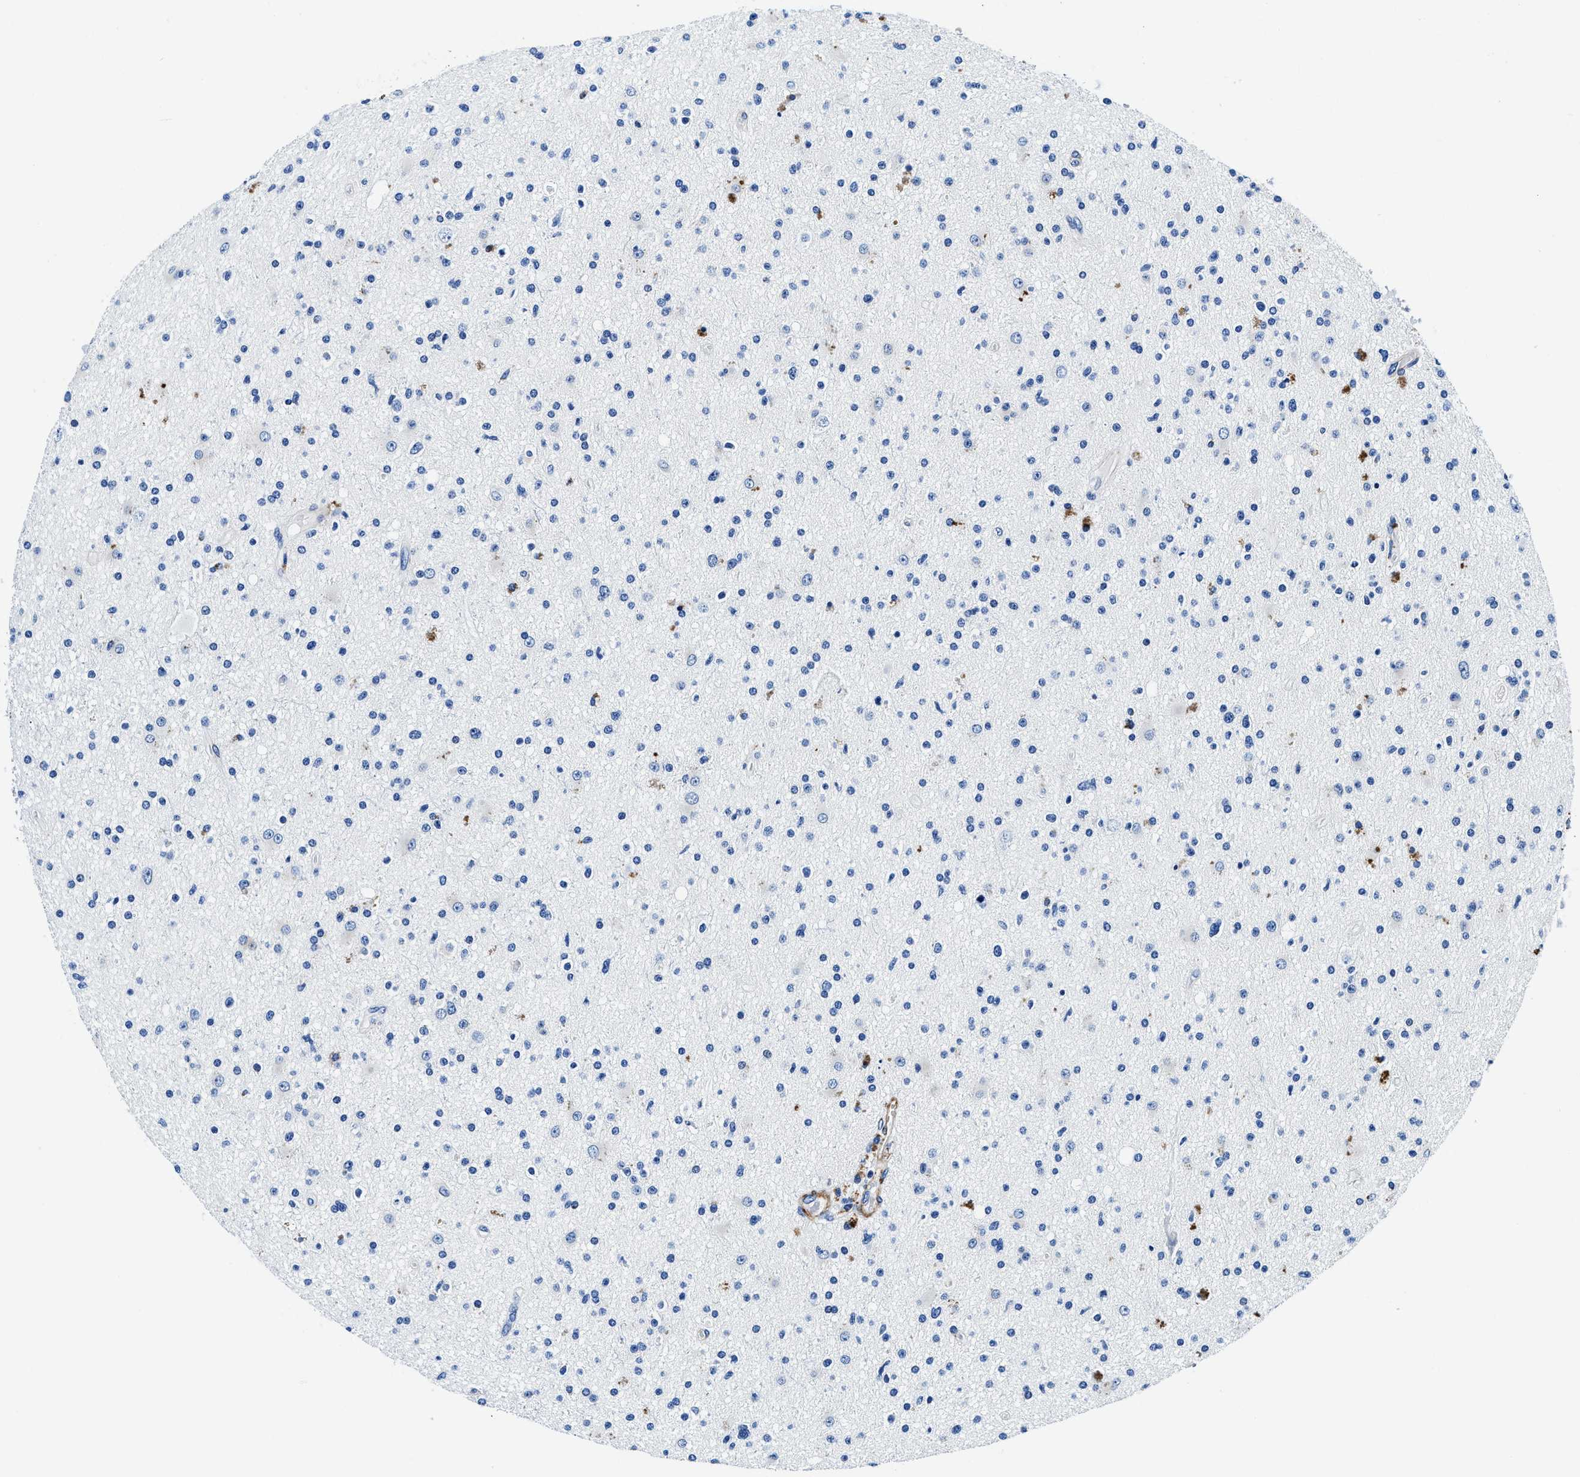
{"staining": {"intensity": "negative", "quantity": "none", "location": "none"}, "tissue": "glioma", "cell_type": "Tumor cells", "image_type": "cancer", "snomed": [{"axis": "morphology", "description": "Glioma, malignant, High grade"}, {"axis": "topography", "description": "Brain"}], "caption": "Tumor cells are negative for brown protein staining in high-grade glioma (malignant).", "gene": "TEX261", "patient": {"sex": "male", "age": 33}}